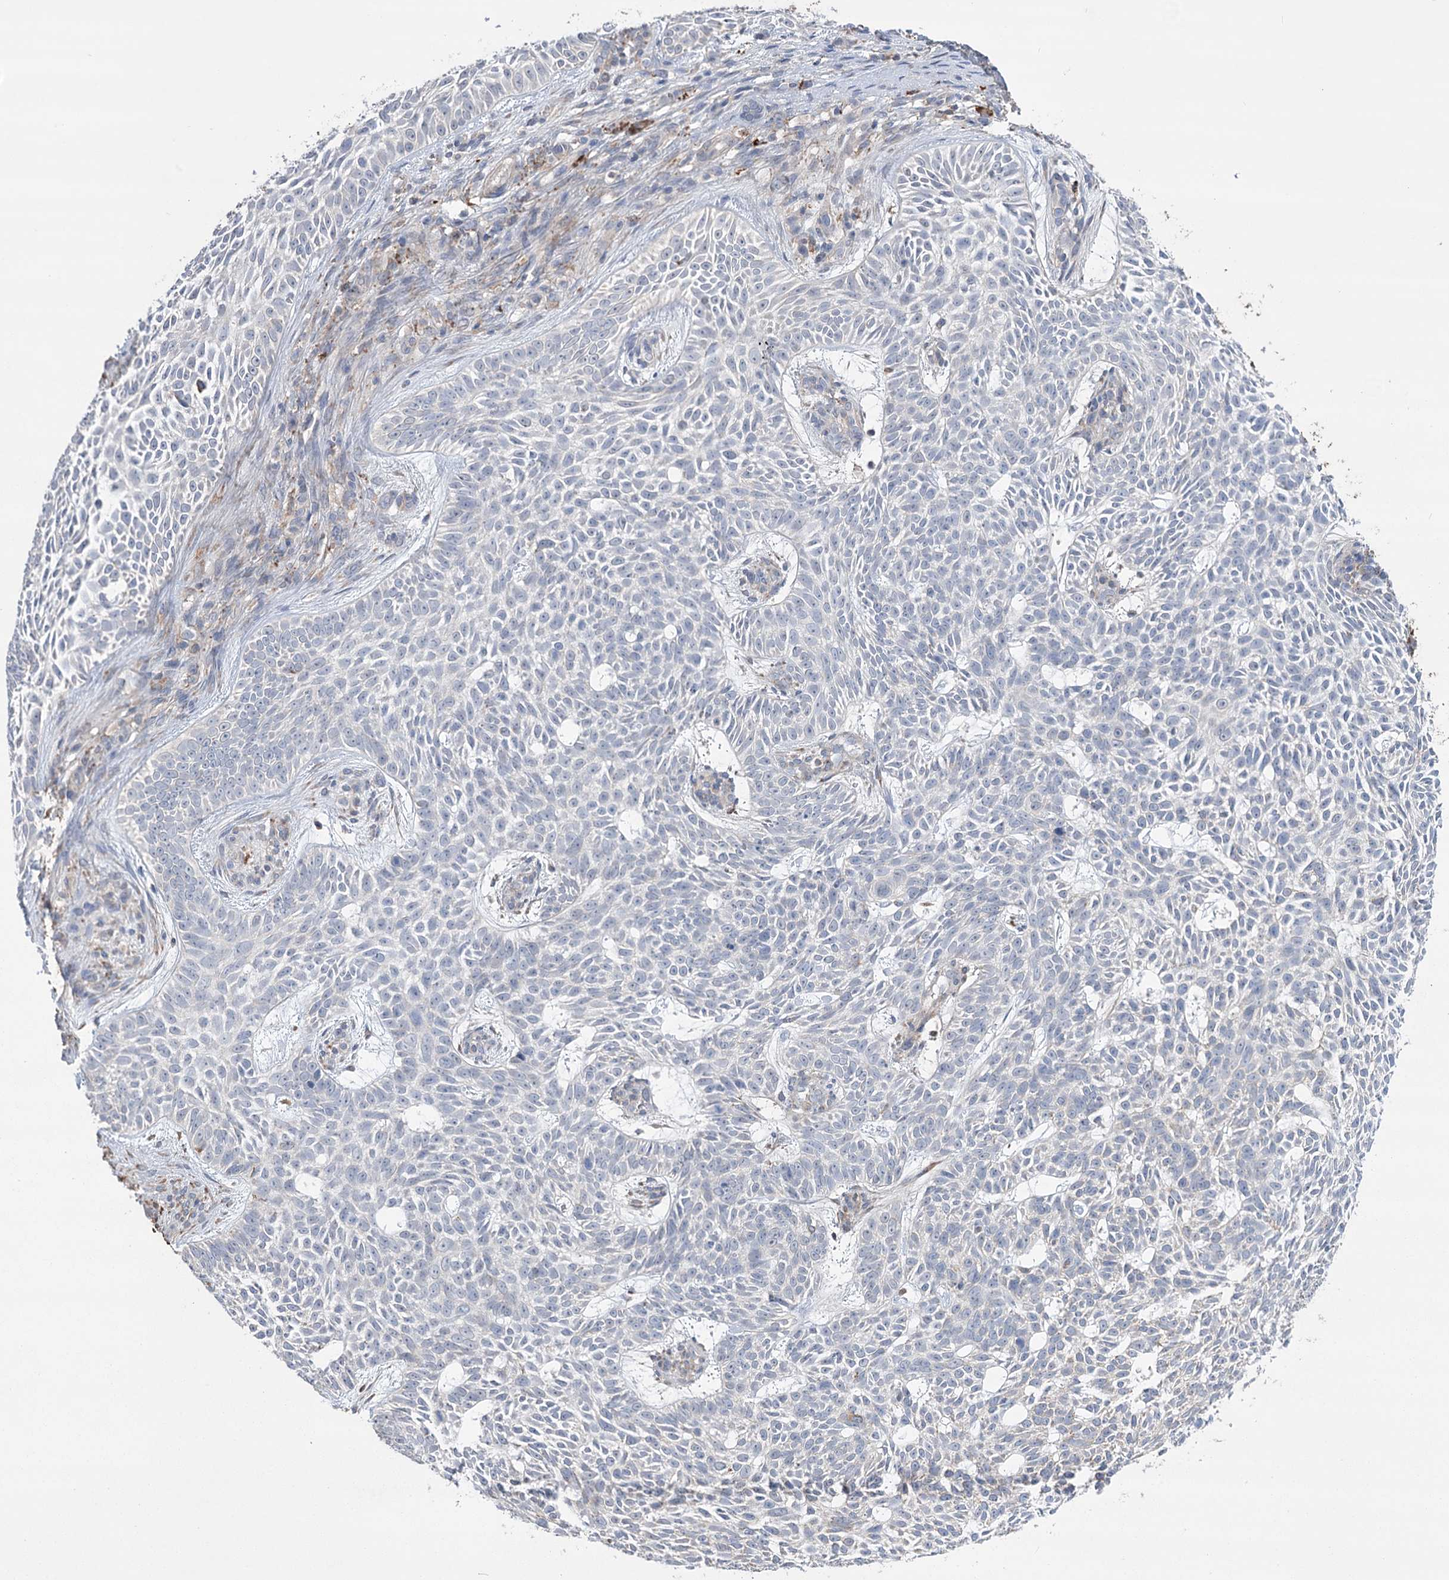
{"staining": {"intensity": "weak", "quantity": "<25%", "location": "cytoplasmic/membranous"}, "tissue": "skin cancer", "cell_type": "Tumor cells", "image_type": "cancer", "snomed": [{"axis": "morphology", "description": "Basal cell carcinoma"}, {"axis": "topography", "description": "Skin"}], "caption": "The IHC image has no significant expression in tumor cells of skin cancer tissue. Brightfield microscopy of IHC stained with DAB (3,3'-diaminobenzidine) (brown) and hematoxylin (blue), captured at high magnification.", "gene": "TRIM71", "patient": {"sex": "male", "age": 75}}